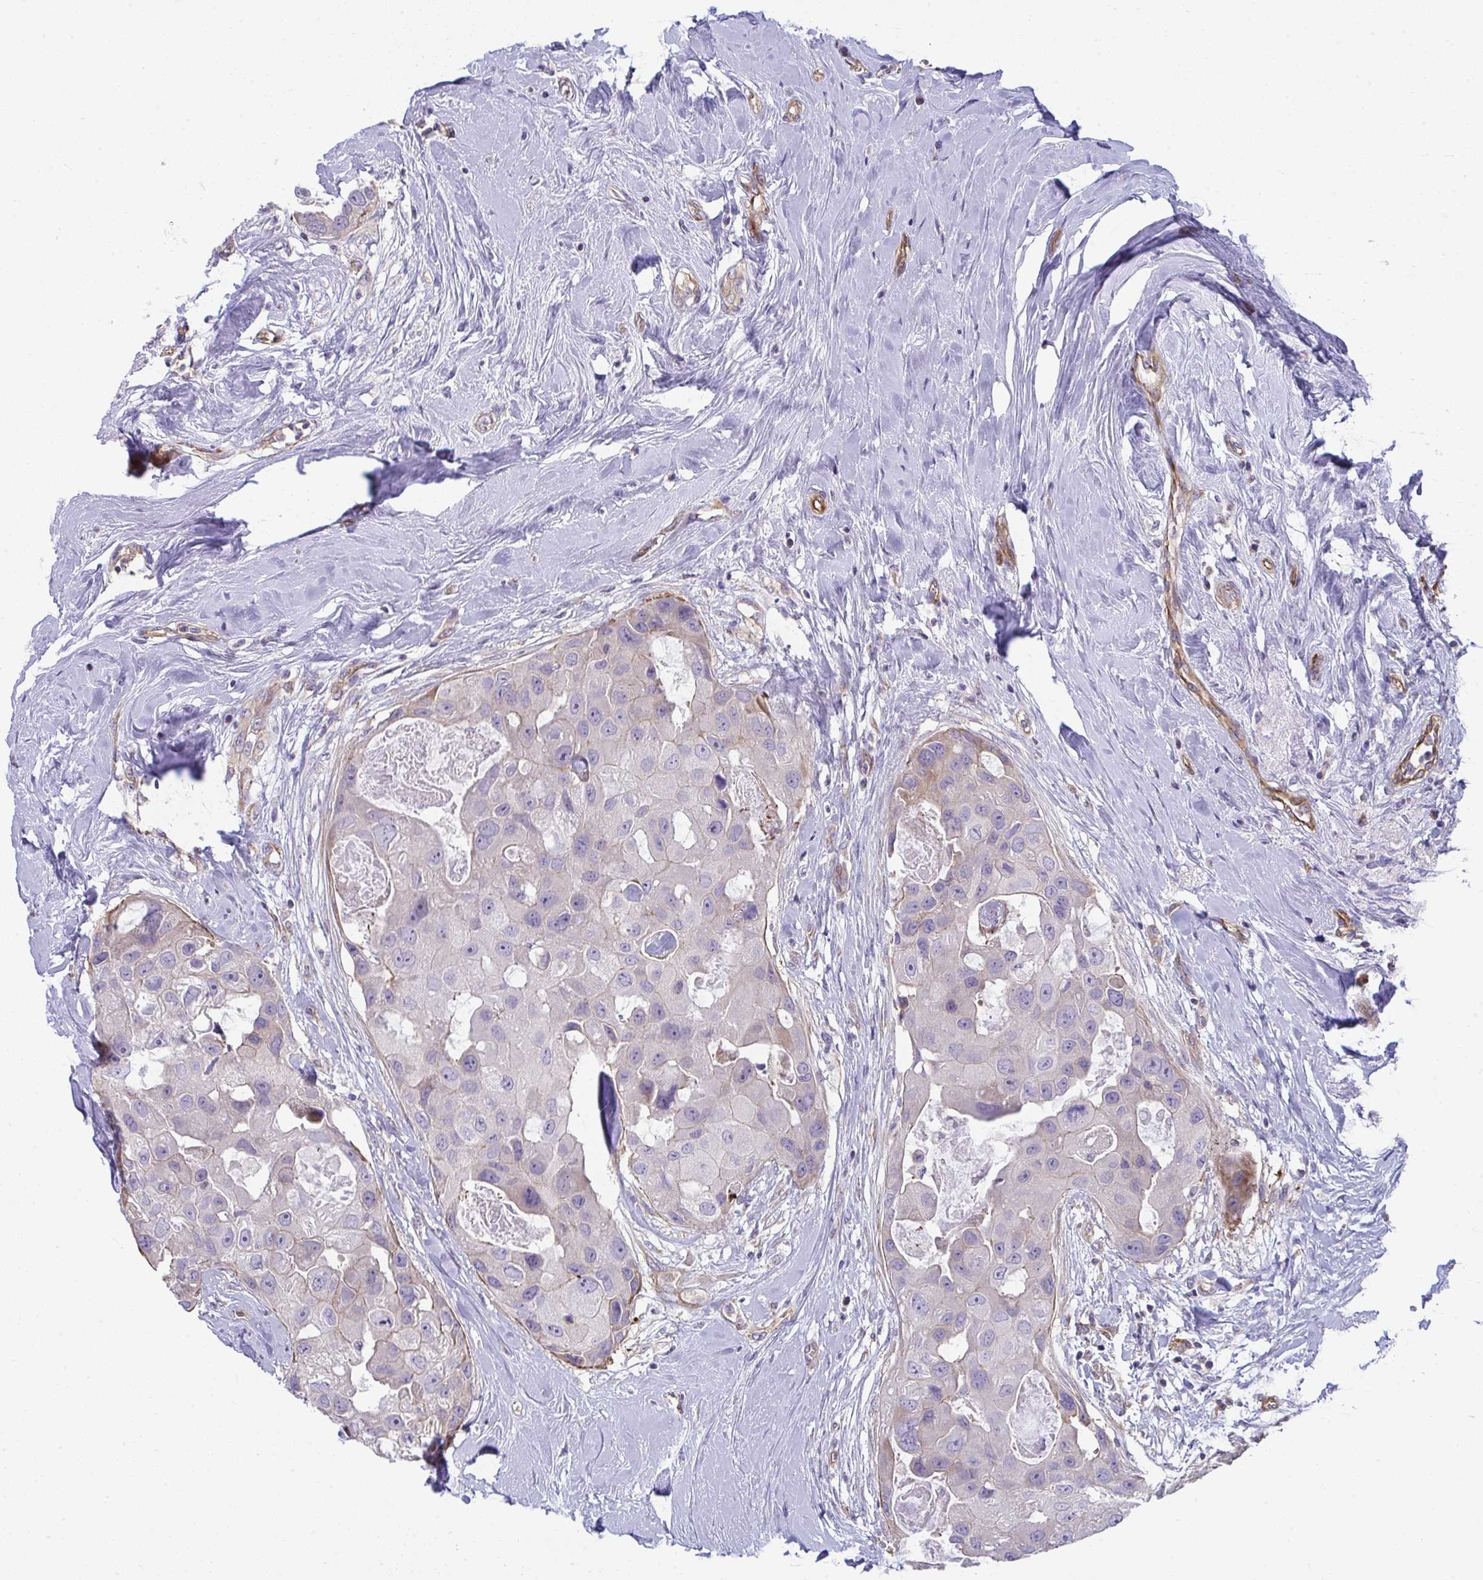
{"staining": {"intensity": "negative", "quantity": "none", "location": "none"}, "tissue": "breast cancer", "cell_type": "Tumor cells", "image_type": "cancer", "snomed": [{"axis": "morphology", "description": "Duct carcinoma"}, {"axis": "topography", "description": "Breast"}], "caption": "Photomicrograph shows no significant protein positivity in tumor cells of infiltrating ductal carcinoma (breast).", "gene": "MYL12A", "patient": {"sex": "female", "age": 43}}